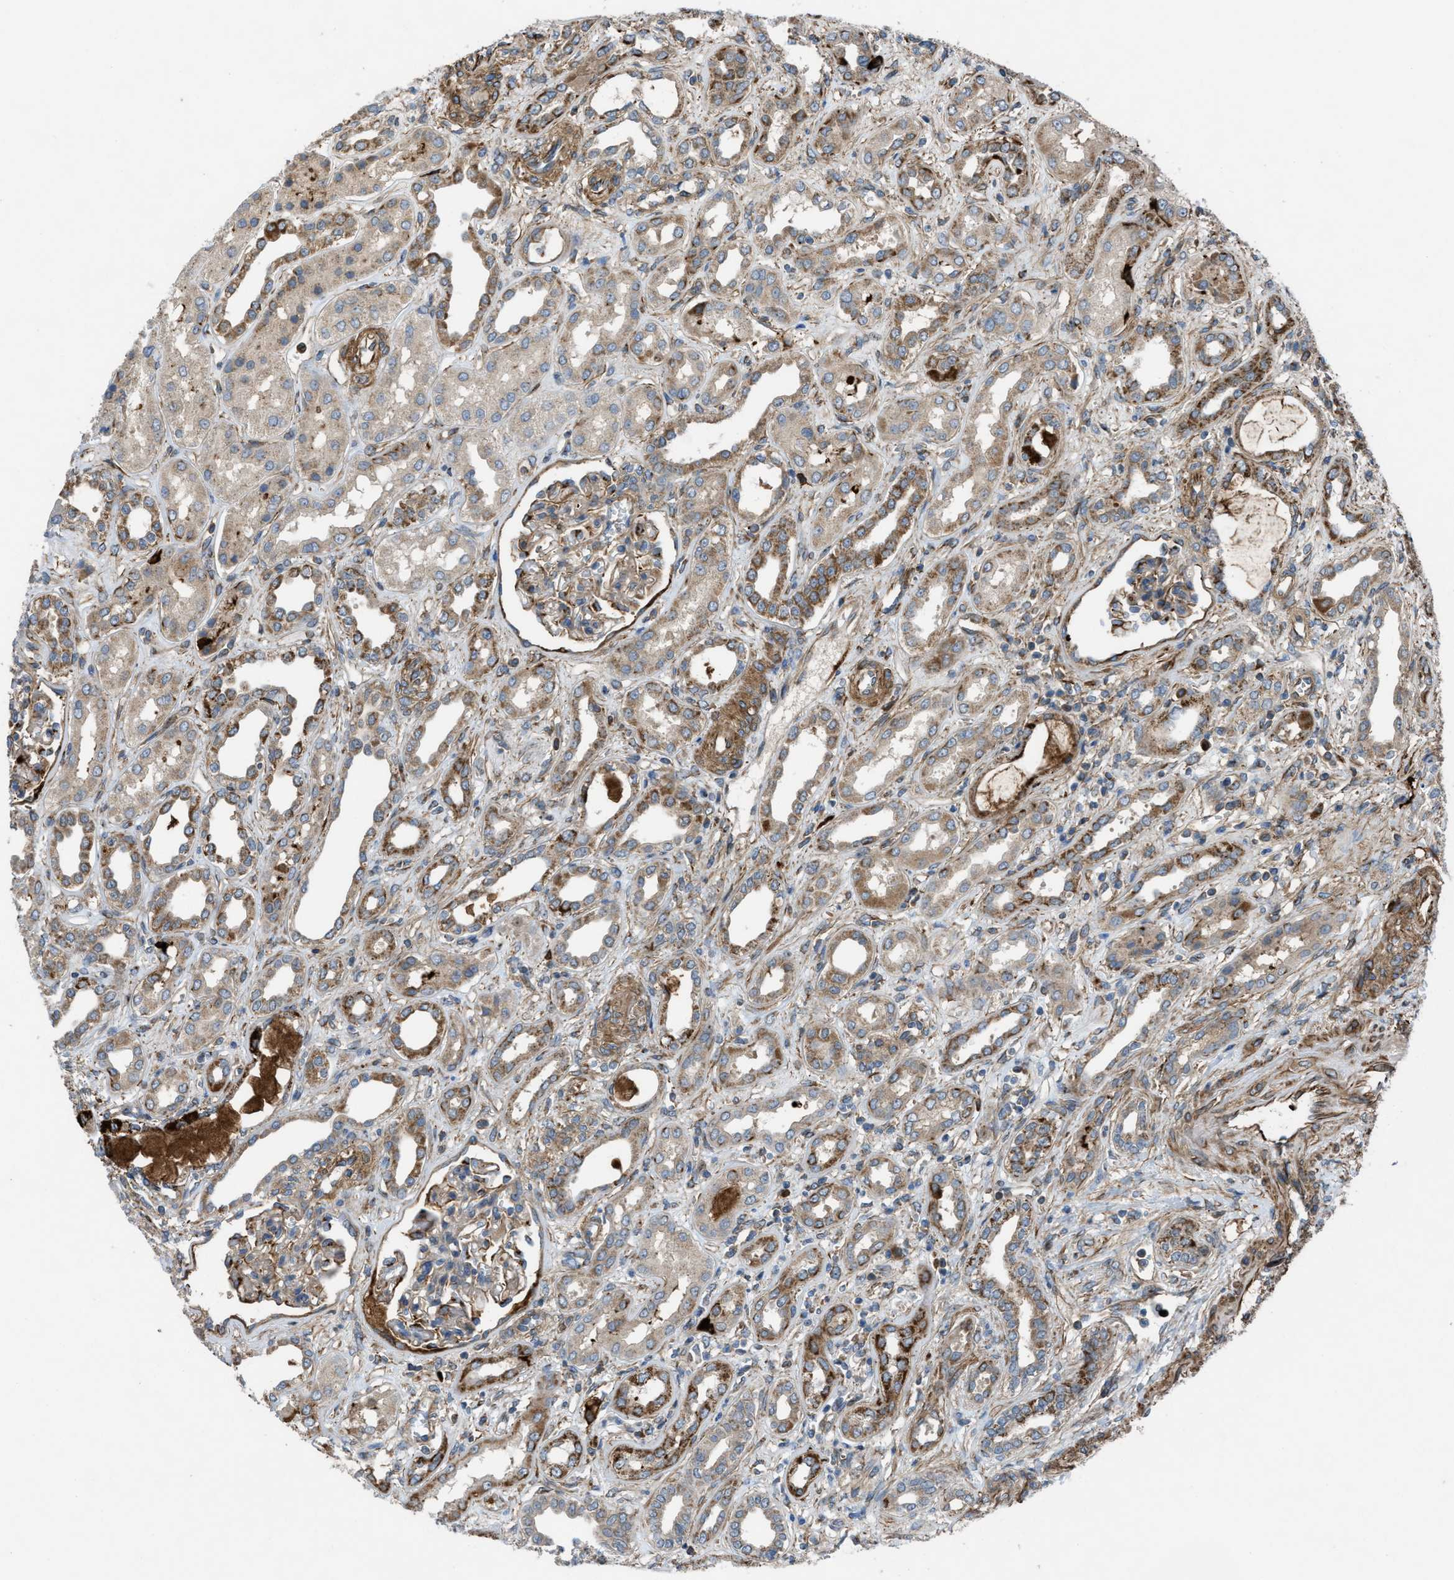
{"staining": {"intensity": "moderate", "quantity": "<25%", "location": "cytoplasmic/membranous"}, "tissue": "kidney", "cell_type": "Cells in glomeruli", "image_type": "normal", "snomed": [{"axis": "morphology", "description": "Normal tissue, NOS"}, {"axis": "topography", "description": "Kidney"}], "caption": "An IHC photomicrograph of normal tissue is shown. Protein staining in brown shows moderate cytoplasmic/membranous positivity in kidney within cells in glomeruli.", "gene": "SLC6A9", "patient": {"sex": "male", "age": 59}}